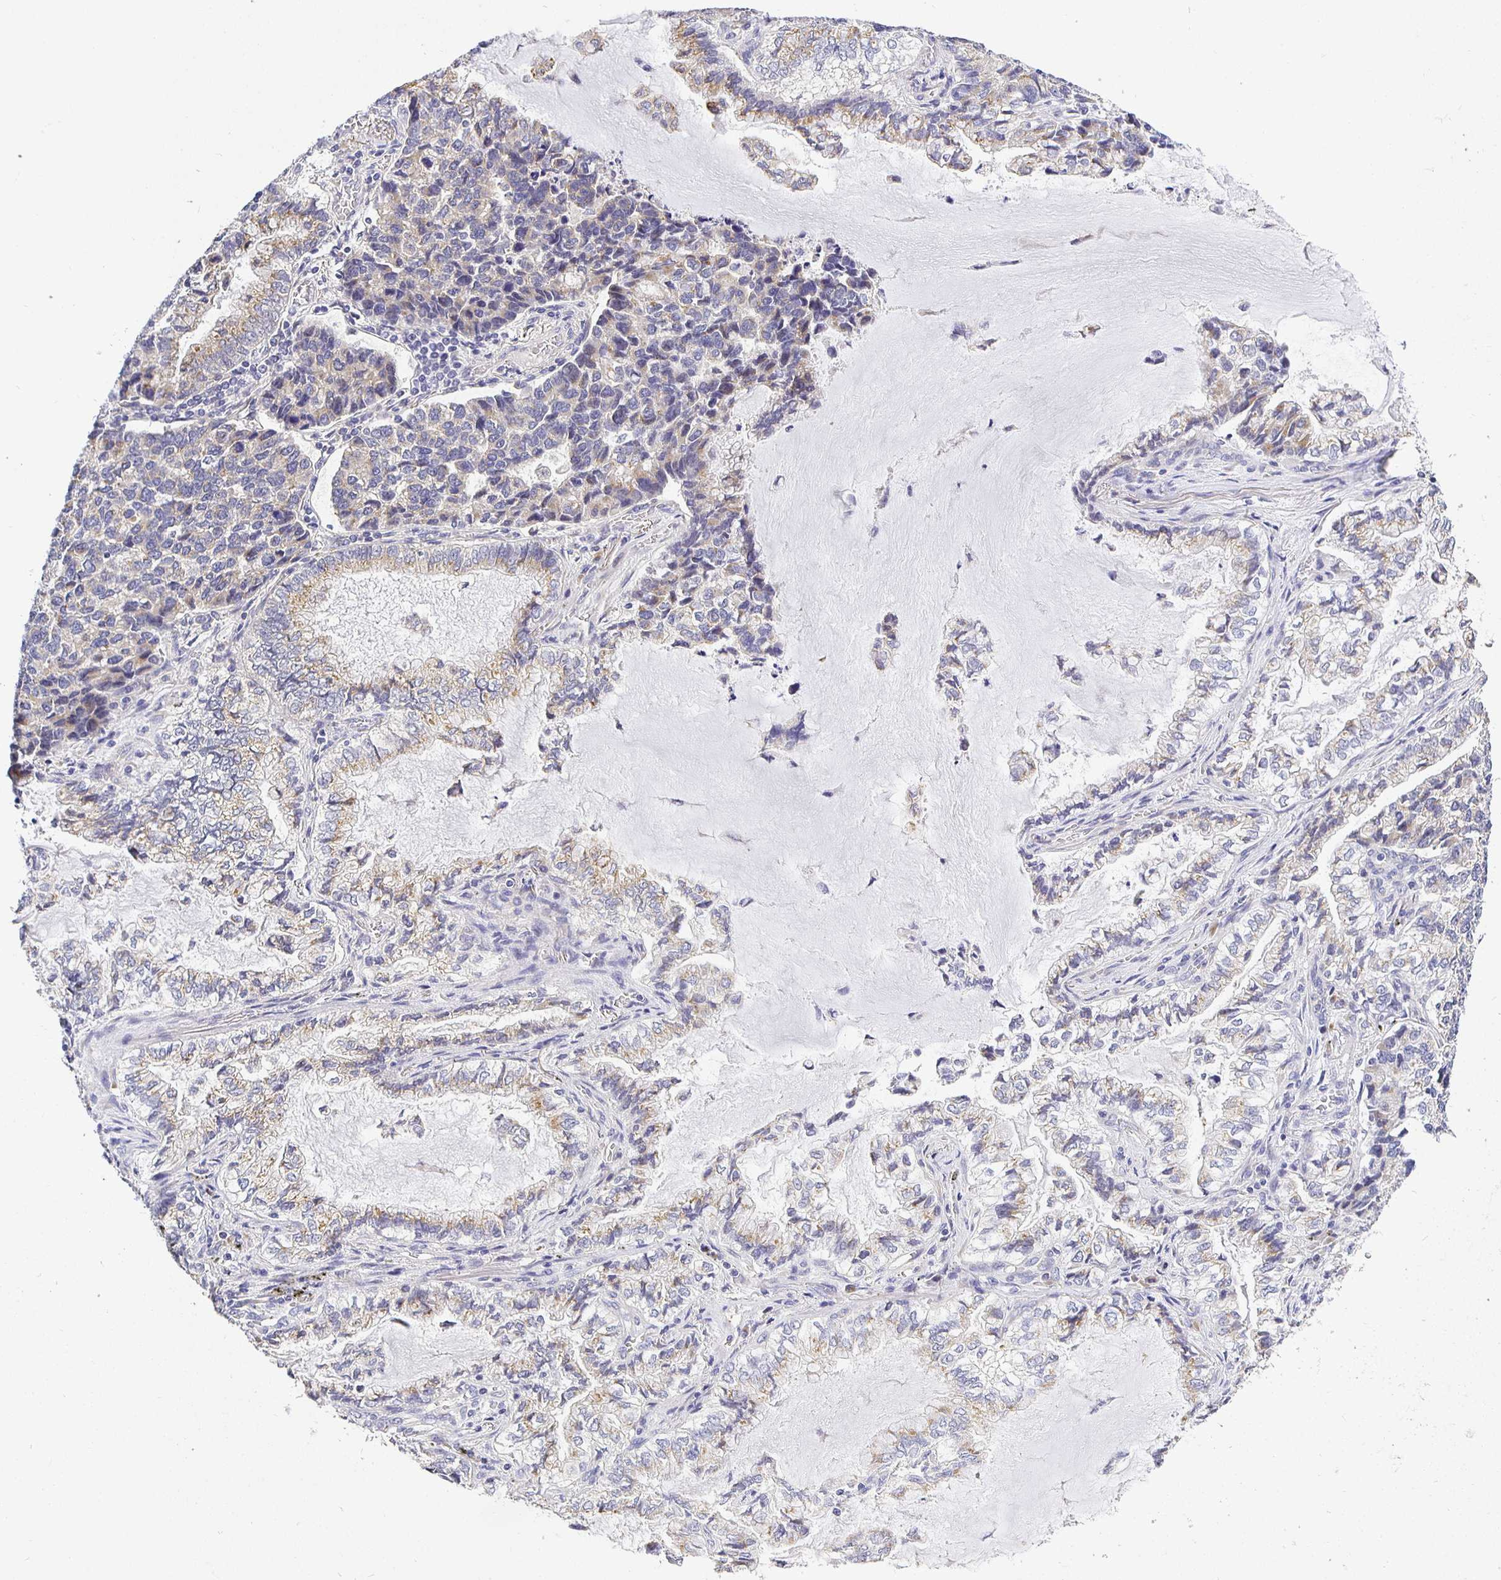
{"staining": {"intensity": "weak", "quantity": "25%-75%", "location": "cytoplasmic/membranous"}, "tissue": "lung cancer", "cell_type": "Tumor cells", "image_type": "cancer", "snomed": [{"axis": "morphology", "description": "Adenocarcinoma, NOS"}, {"axis": "topography", "description": "Lymph node"}, {"axis": "topography", "description": "Lung"}], "caption": "Adenocarcinoma (lung) stained with immunohistochemistry (IHC) shows weak cytoplasmic/membranous expression in about 25%-75% of tumor cells. The staining was performed using DAB, with brown indicating positive protein expression. Nuclei are stained blue with hematoxylin.", "gene": "OPALIN", "patient": {"sex": "male", "age": 66}}